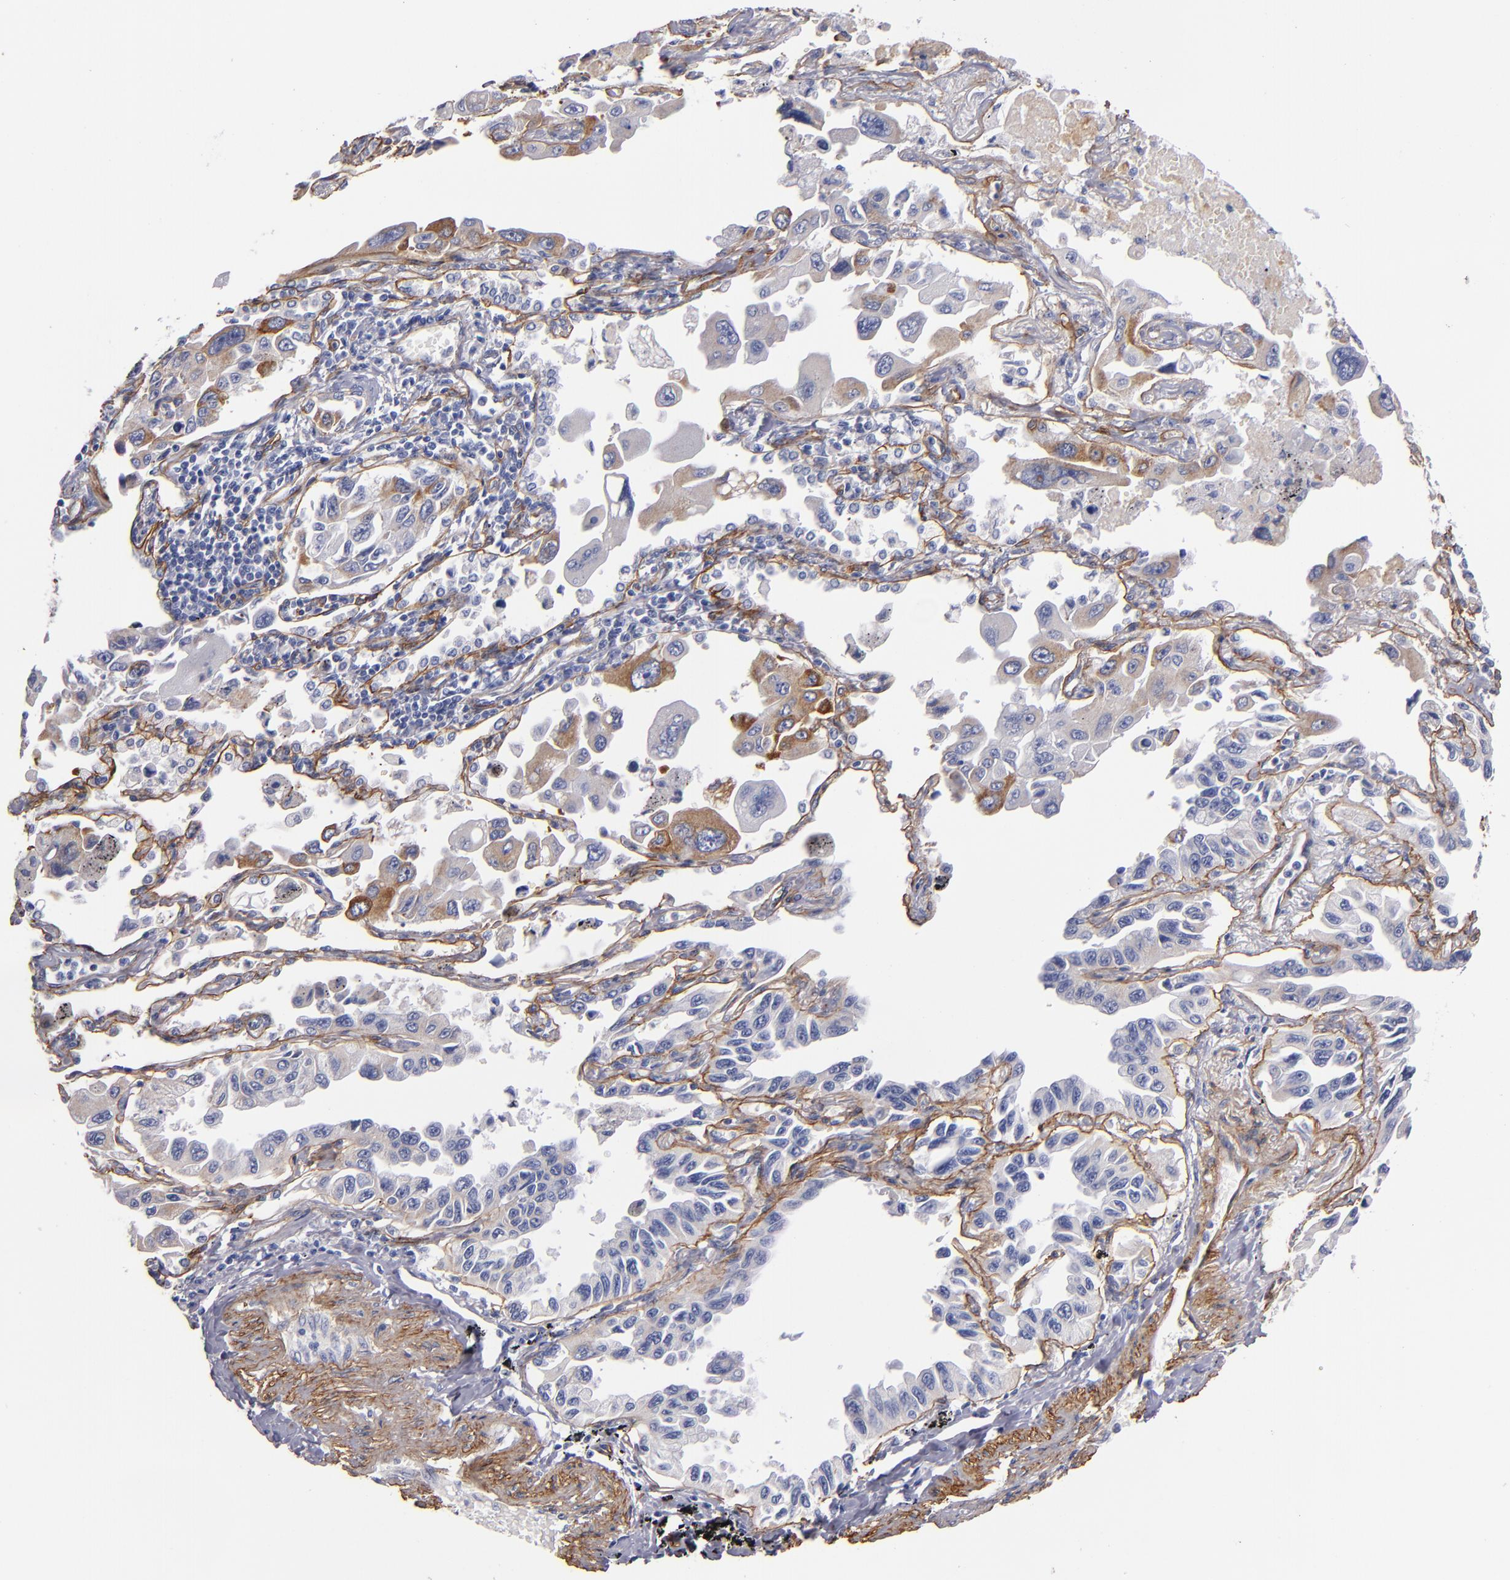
{"staining": {"intensity": "moderate", "quantity": "25%-75%", "location": "cytoplasmic/membranous"}, "tissue": "lung cancer", "cell_type": "Tumor cells", "image_type": "cancer", "snomed": [{"axis": "morphology", "description": "Adenocarcinoma, NOS"}, {"axis": "topography", "description": "Lung"}], "caption": "Immunohistochemical staining of lung cancer reveals medium levels of moderate cytoplasmic/membranous protein staining in approximately 25%-75% of tumor cells. Using DAB (3,3'-diaminobenzidine) (brown) and hematoxylin (blue) stains, captured at high magnification using brightfield microscopy.", "gene": "LAMC1", "patient": {"sex": "male", "age": 64}}